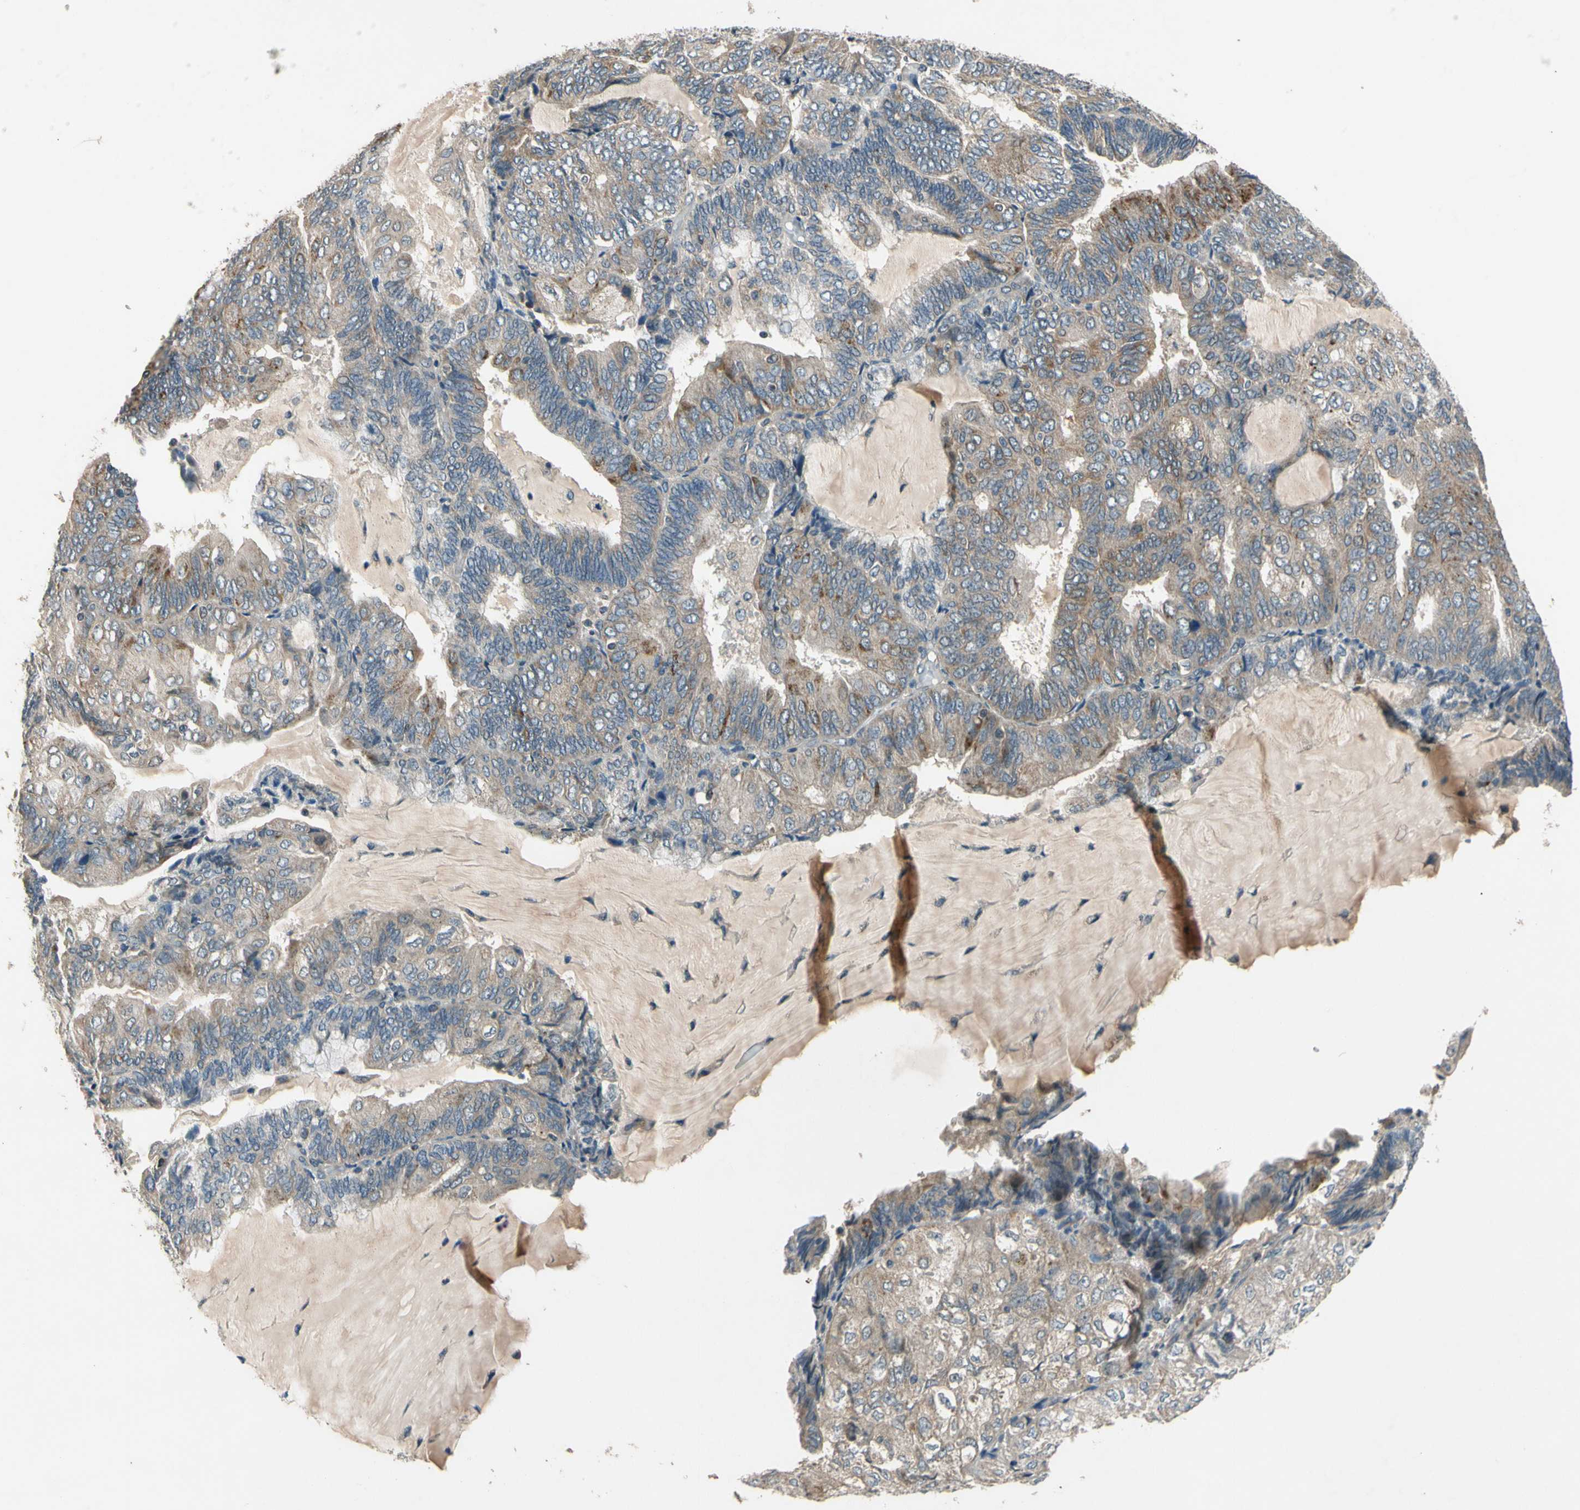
{"staining": {"intensity": "weak", "quantity": "<25%", "location": "cytoplasmic/membranous"}, "tissue": "endometrial cancer", "cell_type": "Tumor cells", "image_type": "cancer", "snomed": [{"axis": "morphology", "description": "Adenocarcinoma, NOS"}, {"axis": "topography", "description": "Endometrium"}], "caption": "Immunohistochemistry (IHC) photomicrograph of neoplastic tissue: endometrial cancer stained with DAB (3,3'-diaminobenzidine) exhibits no significant protein positivity in tumor cells.", "gene": "ALKBH3", "patient": {"sex": "female", "age": 81}}